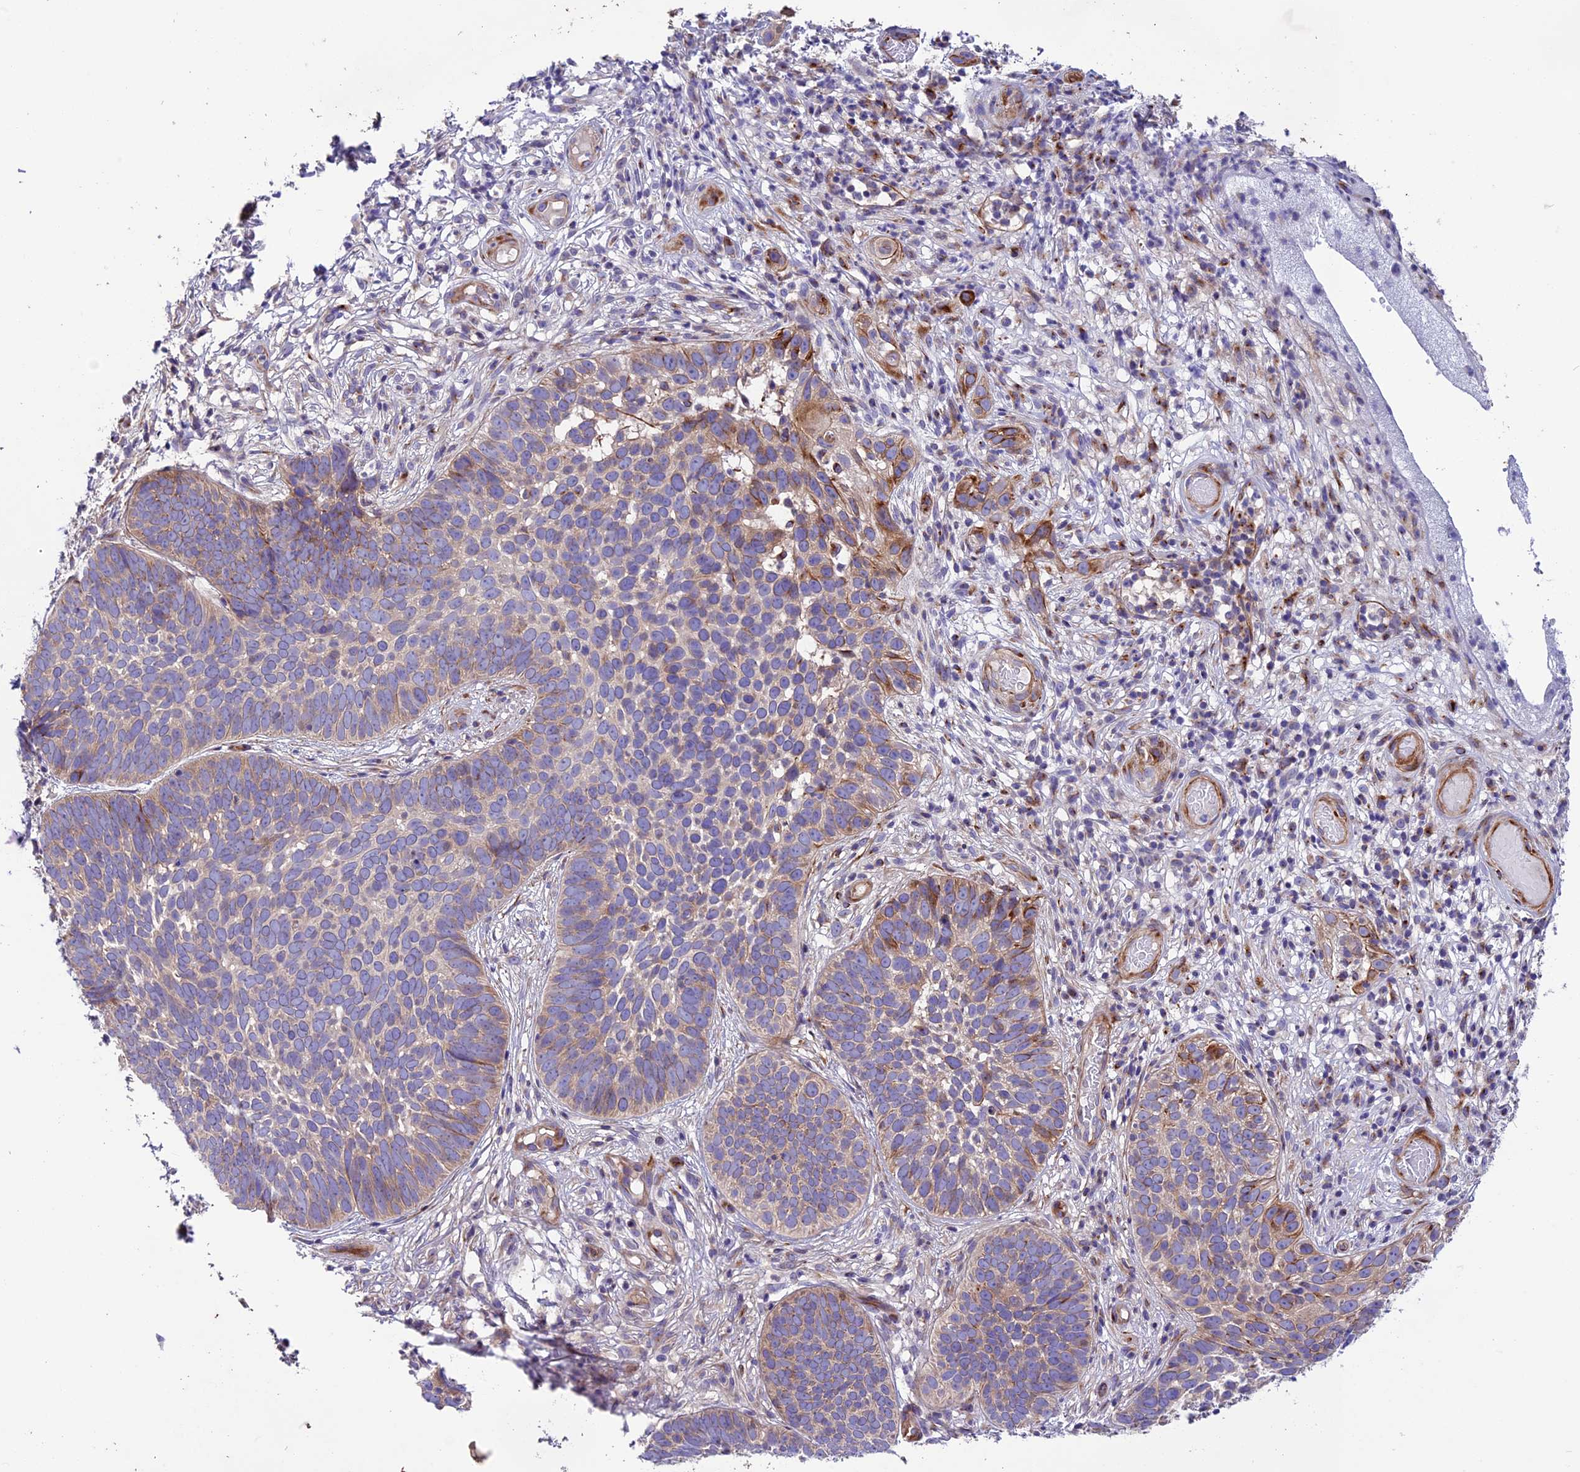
{"staining": {"intensity": "moderate", "quantity": "25%-75%", "location": "cytoplasmic/membranous"}, "tissue": "skin cancer", "cell_type": "Tumor cells", "image_type": "cancer", "snomed": [{"axis": "morphology", "description": "Basal cell carcinoma"}, {"axis": "topography", "description": "Skin"}], "caption": "Skin cancer stained with IHC displays moderate cytoplasmic/membranous staining in about 25%-75% of tumor cells. Ihc stains the protein in brown and the nuclei are stained blue.", "gene": "CD99L2", "patient": {"sex": "male", "age": 89}}